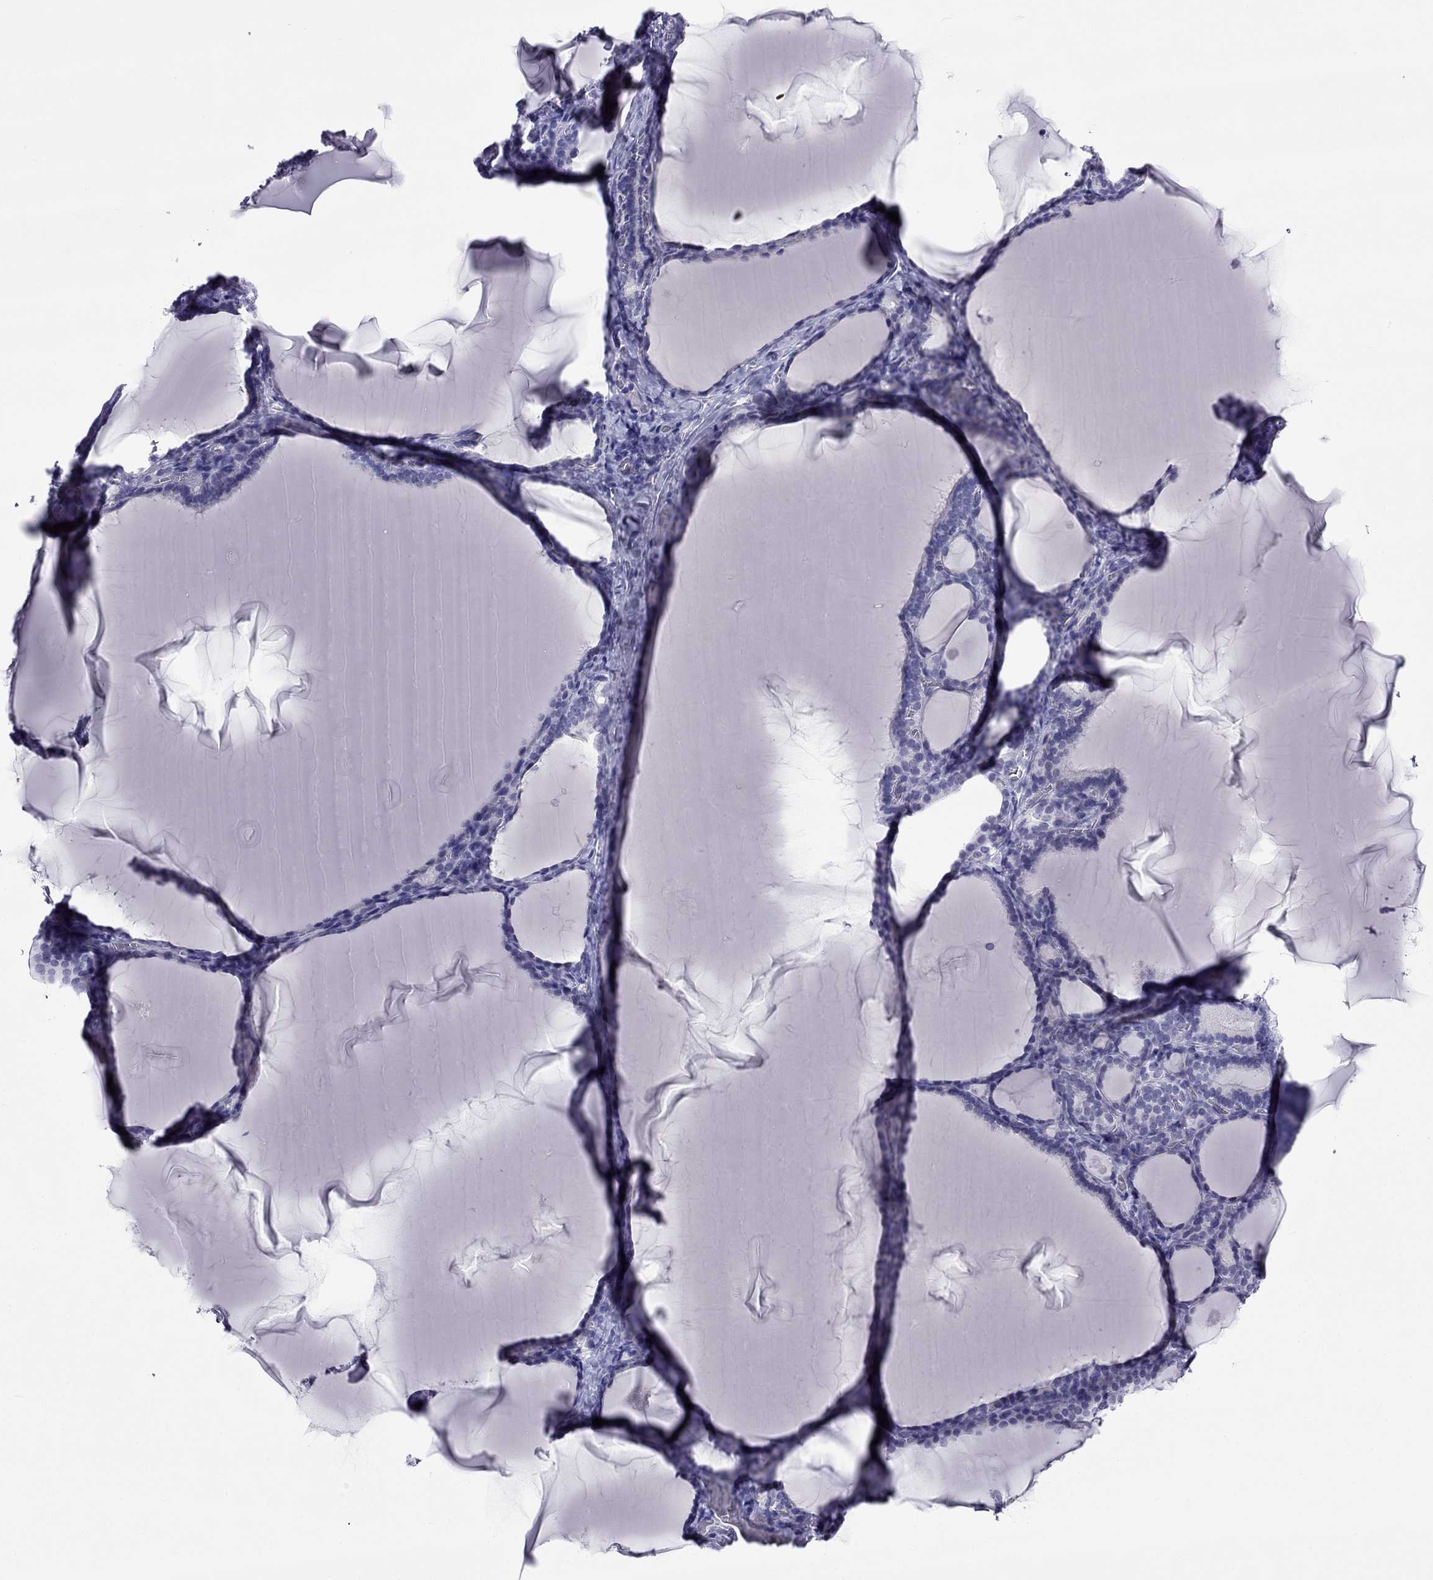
{"staining": {"intensity": "negative", "quantity": "none", "location": "none"}, "tissue": "thyroid gland", "cell_type": "Glandular cells", "image_type": "normal", "snomed": [{"axis": "morphology", "description": "Normal tissue, NOS"}, {"axis": "morphology", "description": "Hyperplasia, NOS"}, {"axis": "topography", "description": "Thyroid gland"}], "caption": "This is a micrograph of immunohistochemistry staining of benign thyroid gland, which shows no staining in glandular cells.", "gene": "CROCC2", "patient": {"sex": "female", "age": 27}}